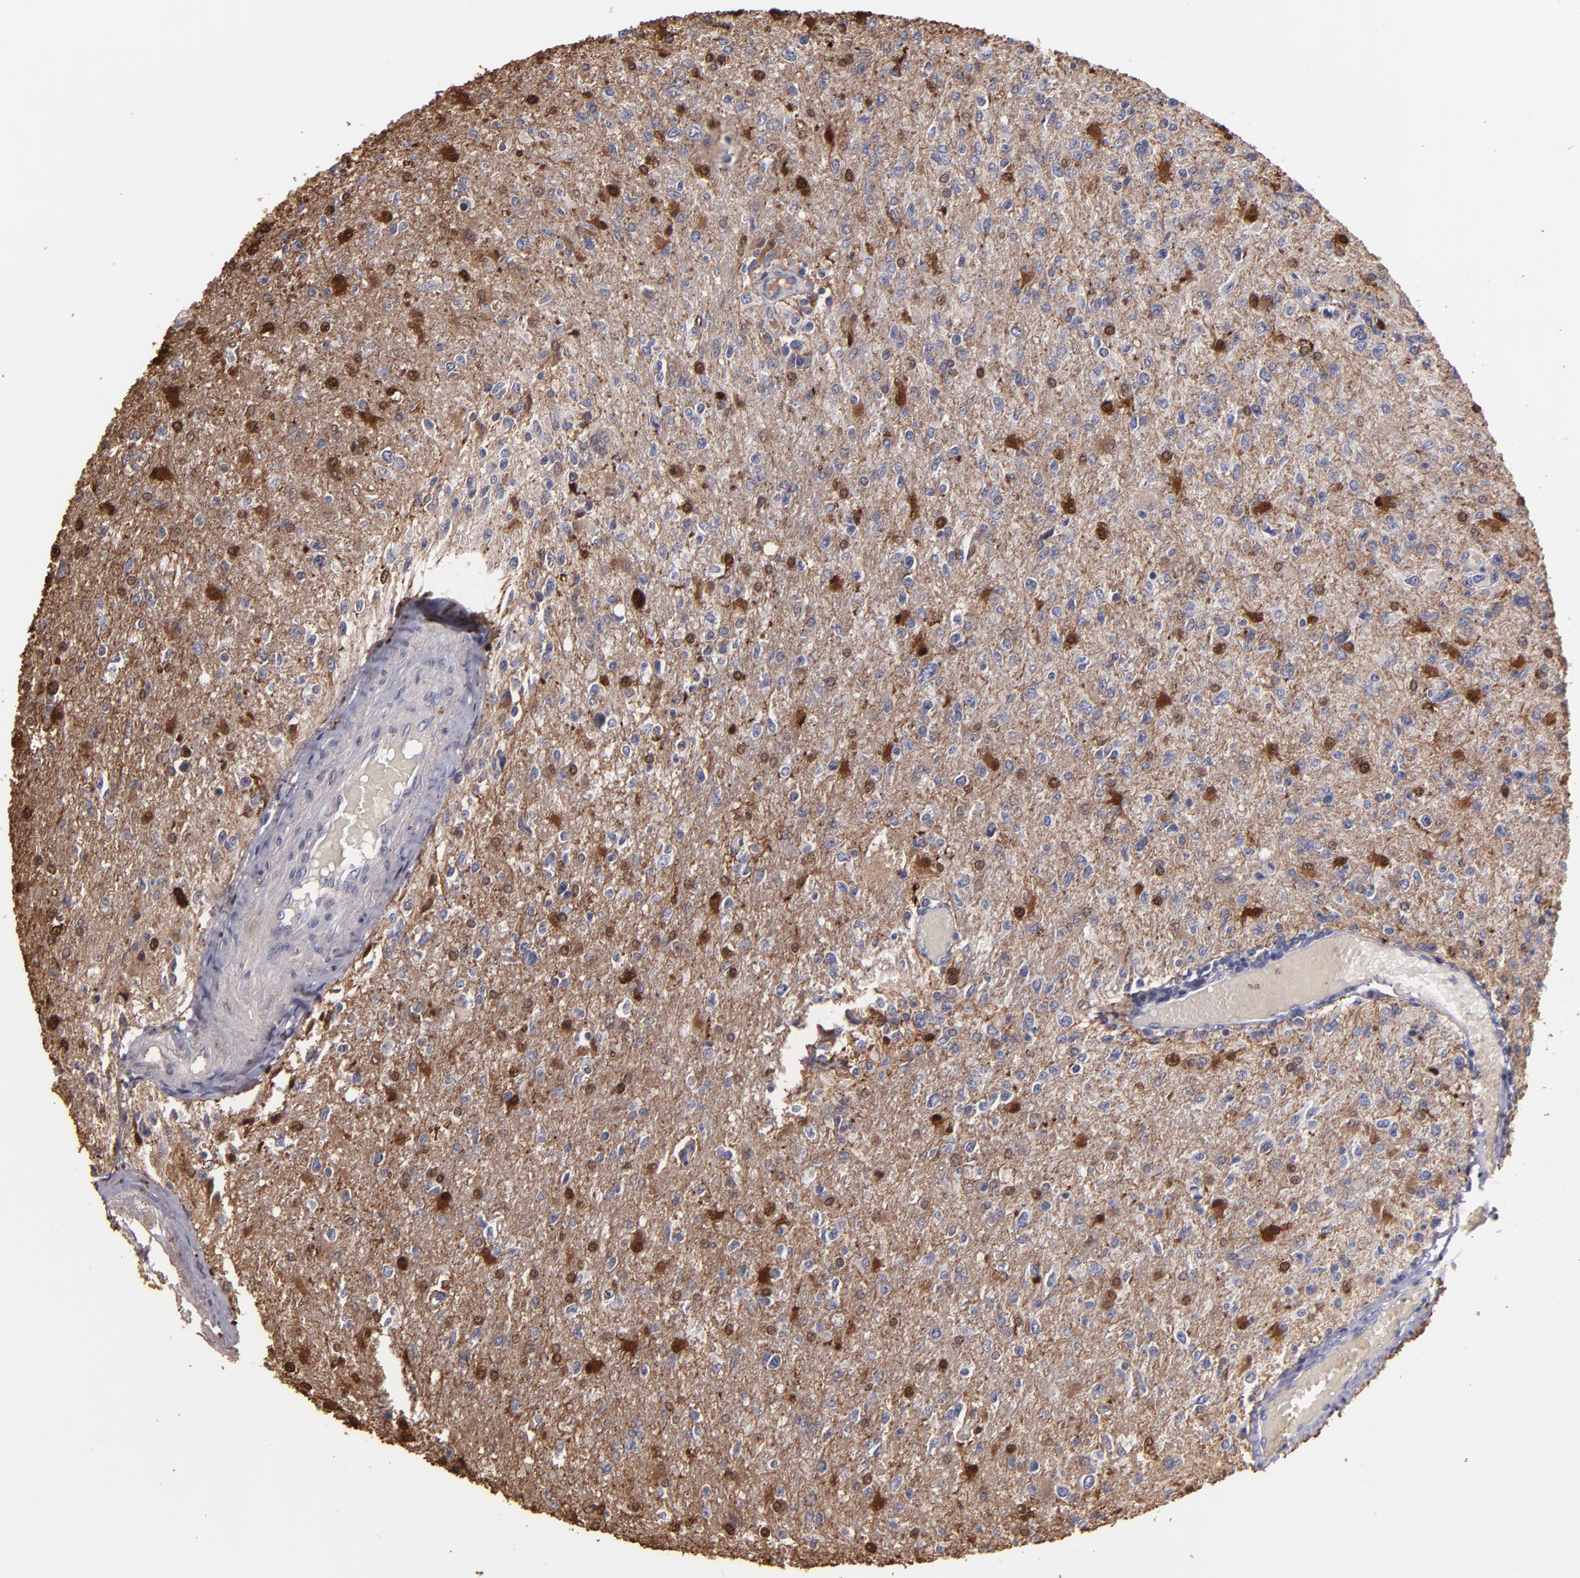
{"staining": {"intensity": "moderate", "quantity": "25%-75%", "location": "cytoplasmic/membranous,nuclear"}, "tissue": "glioma", "cell_type": "Tumor cells", "image_type": "cancer", "snomed": [{"axis": "morphology", "description": "Glioma, malignant, High grade"}, {"axis": "topography", "description": "Cerebral cortex"}], "caption": "Tumor cells exhibit moderate cytoplasmic/membranous and nuclear positivity in about 25%-75% of cells in glioma. The staining was performed using DAB, with brown indicating positive protein expression. Nuclei are stained blue with hematoxylin.", "gene": "S100A1", "patient": {"sex": "male", "age": 76}}